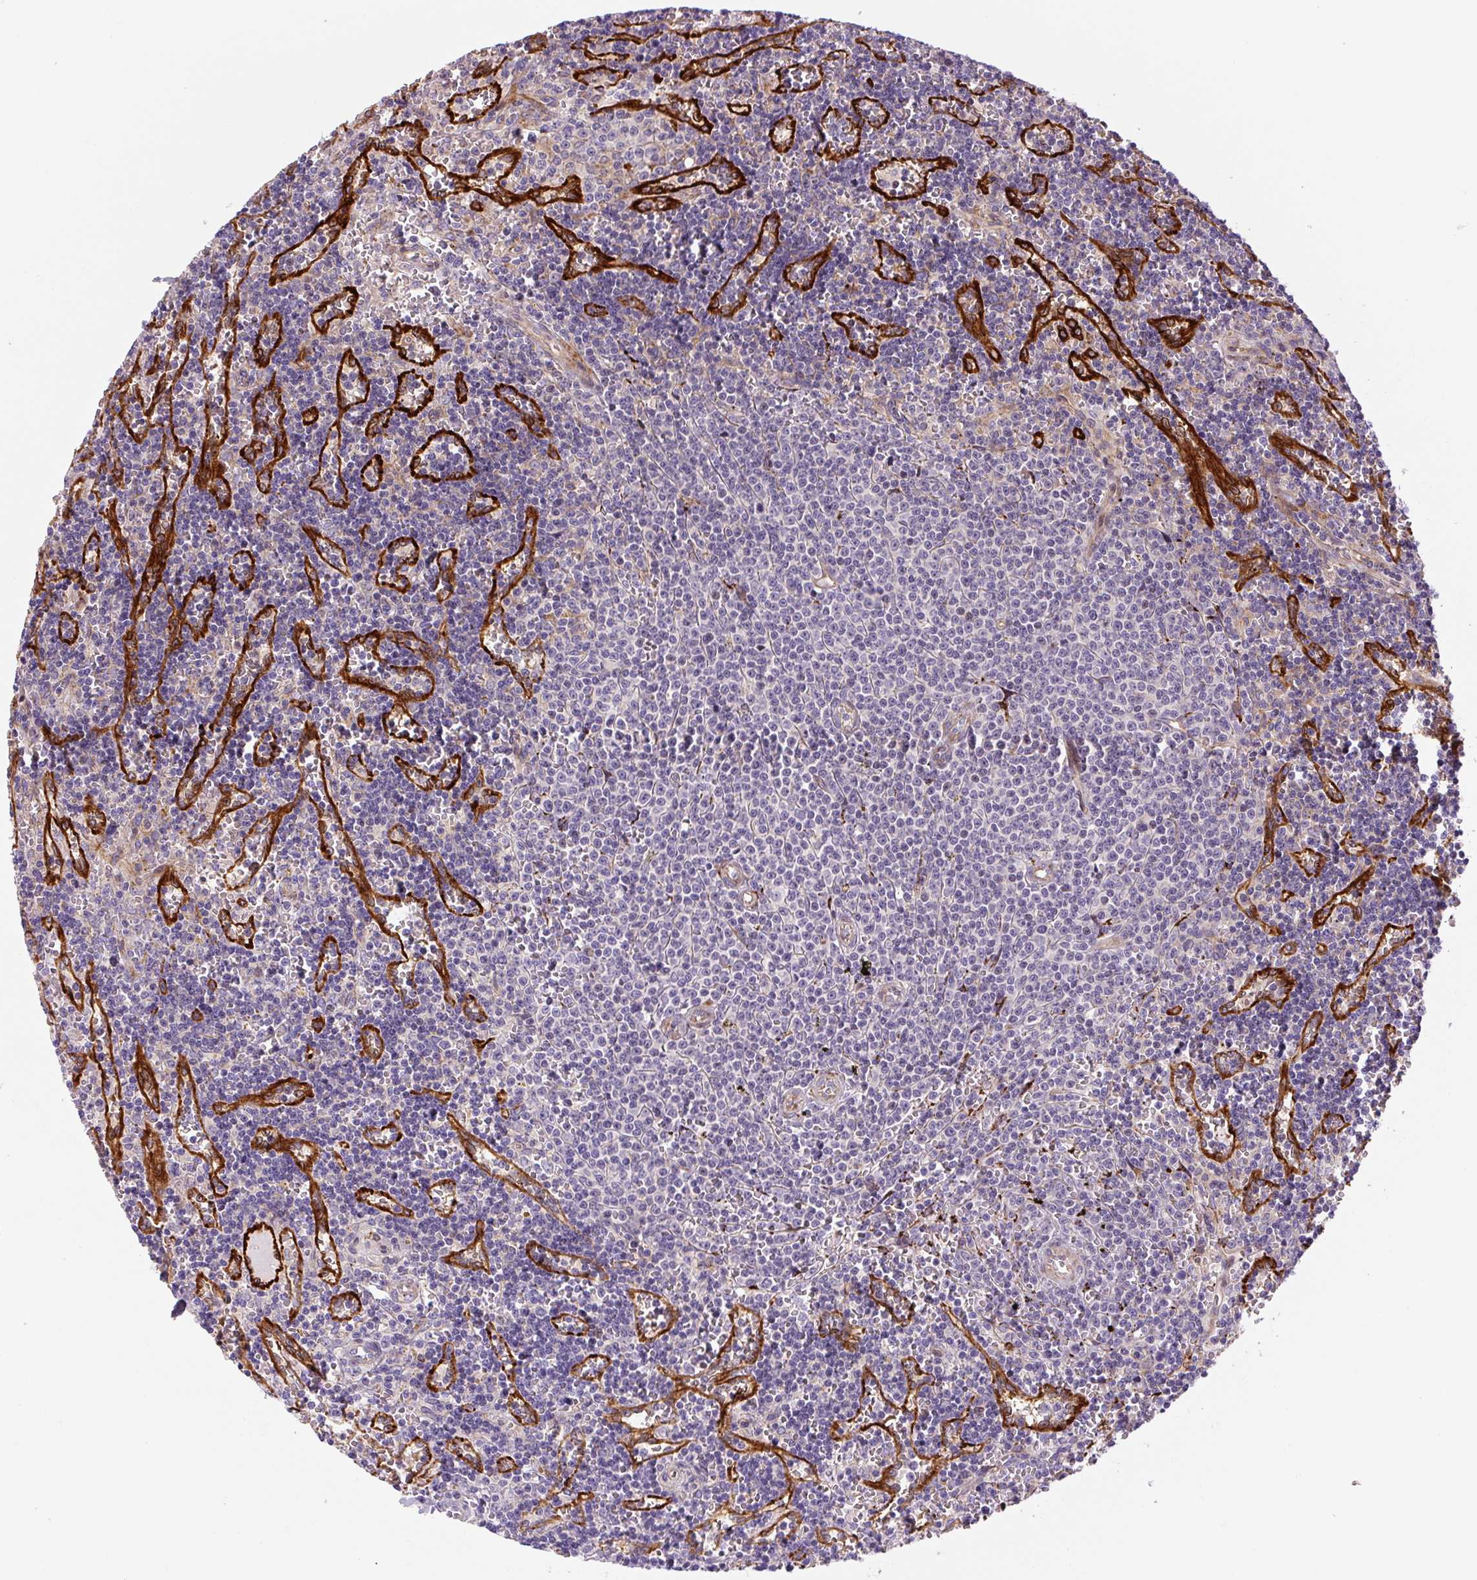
{"staining": {"intensity": "negative", "quantity": "none", "location": "none"}, "tissue": "lymphoma", "cell_type": "Tumor cells", "image_type": "cancer", "snomed": [{"axis": "morphology", "description": "Malignant lymphoma, non-Hodgkin's type, Low grade"}, {"axis": "topography", "description": "Spleen"}], "caption": "A micrograph of malignant lymphoma, non-Hodgkin's type (low-grade) stained for a protein reveals no brown staining in tumor cells.", "gene": "DISP3", "patient": {"sex": "male", "age": 60}}